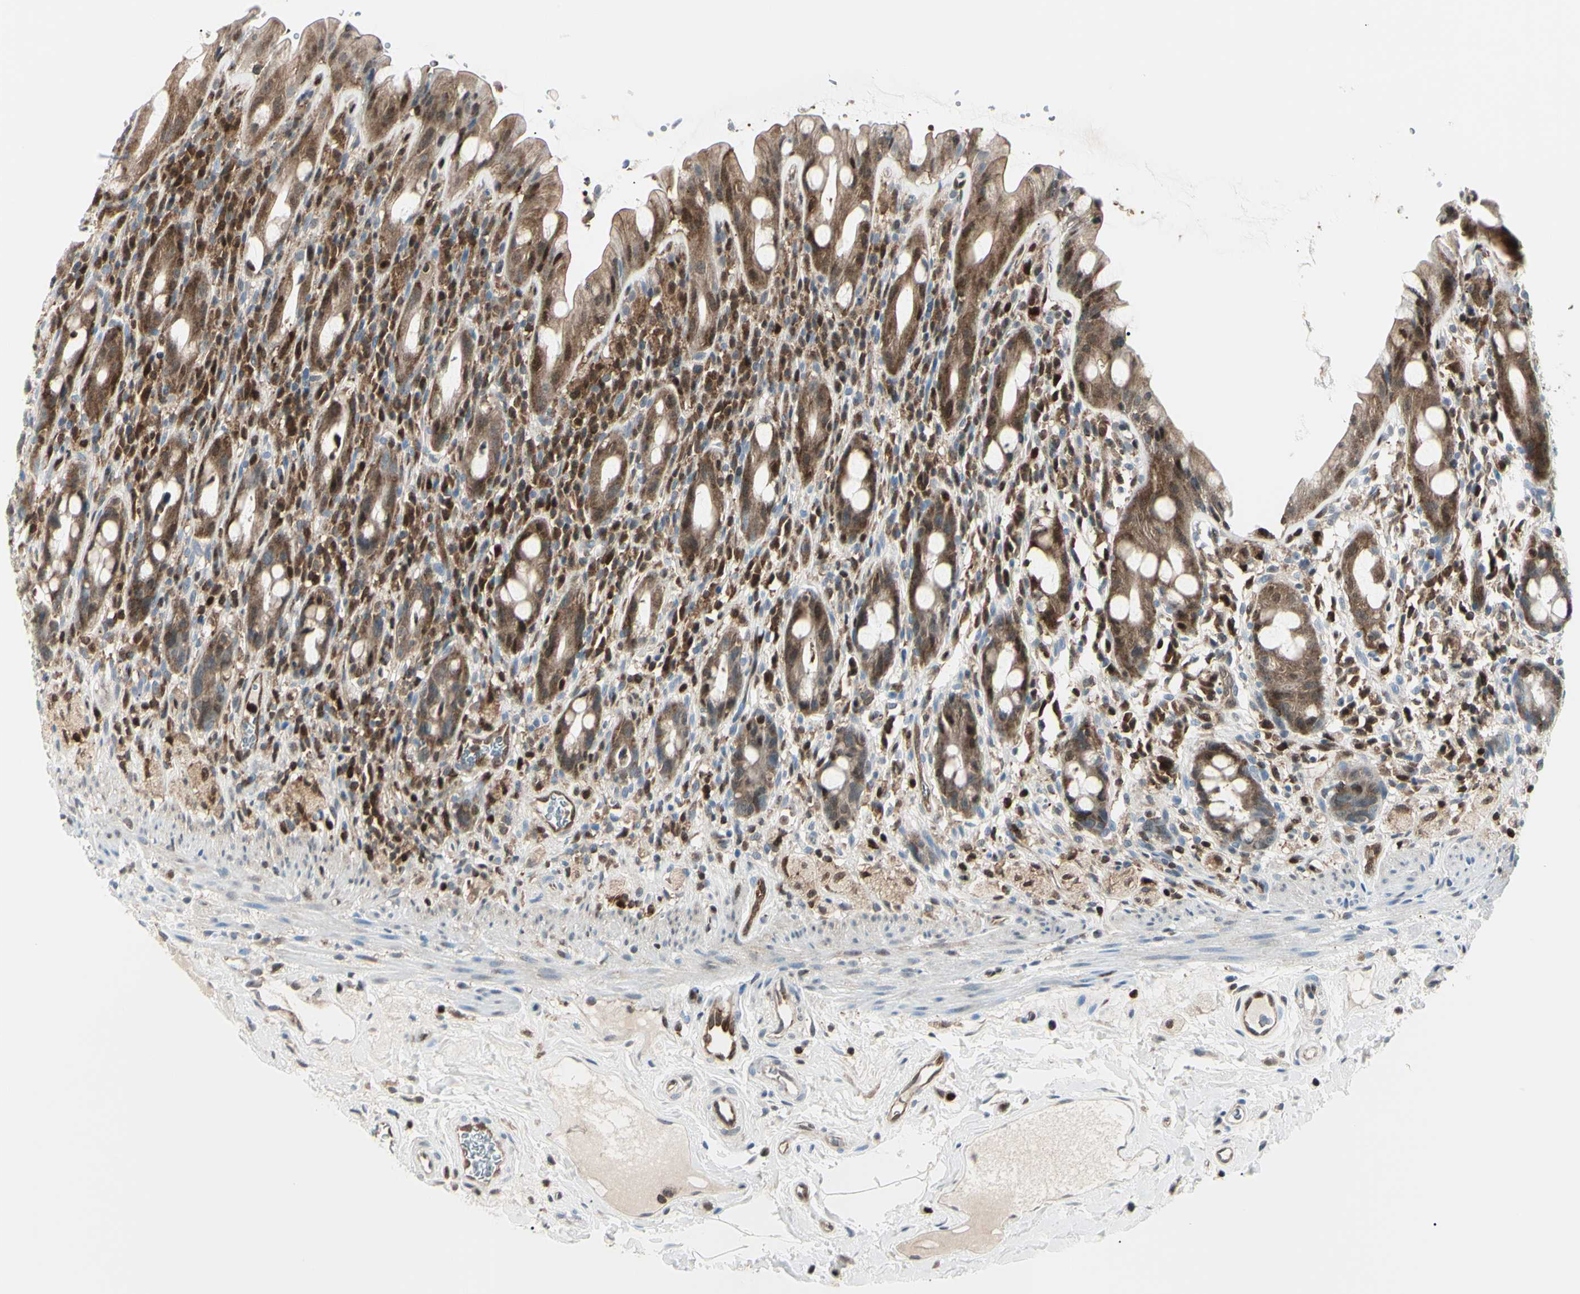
{"staining": {"intensity": "moderate", "quantity": "25%-75%", "location": "cytoplasmic/membranous"}, "tissue": "rectum", "cell_type": "Glandular cells", "image_type": "normal", "snomed": [{"axis": "morphology", "description": "Normal tissue, NOS"}, {"axis": "topography", "description": "Rectum"}], "caption": "Immunohistochemistry of normal human rectum demonstrates medium levels of moderate cytoplasmic/membranous expression in about 25%-75% of glandular cells. (IHC, brightfield microscopy, high magnification).", "gene": "PGK1", "patient": {"sex": "male", "age": 44}}